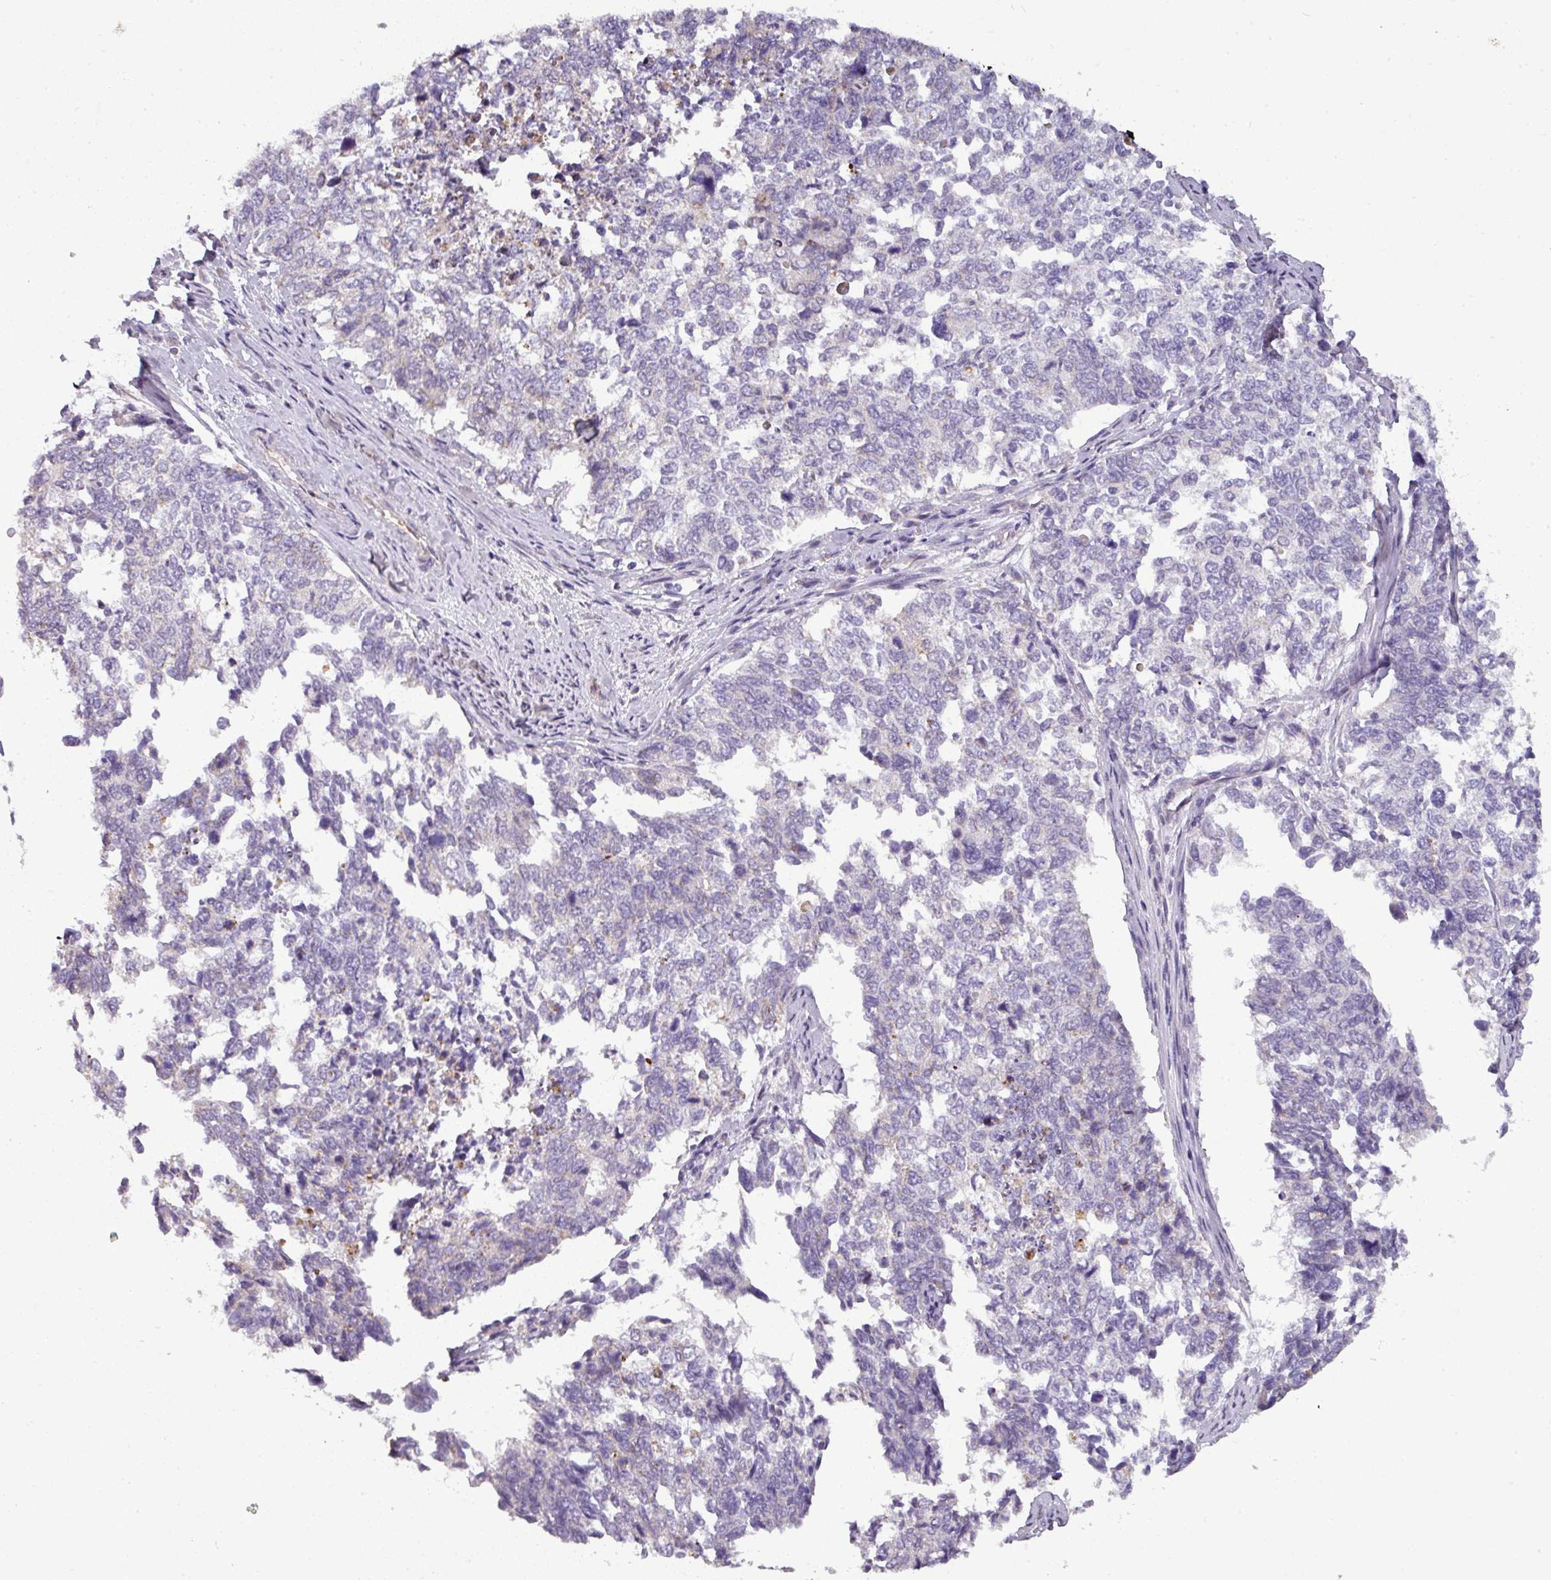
{"staining": {"intensity": "negative", "quantity": "none", "location": "none"}, "tissue": "cervical cancer", "cell_type": "Tumor cells", "image_type": "cancer", "snomed": [{"axis": "morphology", "description": "Squamous cell carcinoma, NOS"}, {"axis": "topography", "description": "Cervix"}], "caption": "Tumor cells show no significant protein staining in cervical cancer (squamous cell carcinoma). The staining was performed using DAB (3,3'-diaminobenzidine) to visualize the protein expression in brown, while the nuclei were stained in blue with hematoxylin (Magnification: 20x).", "gene": "PNMA6A", "patient": {"sex": "female", "age": 63}}